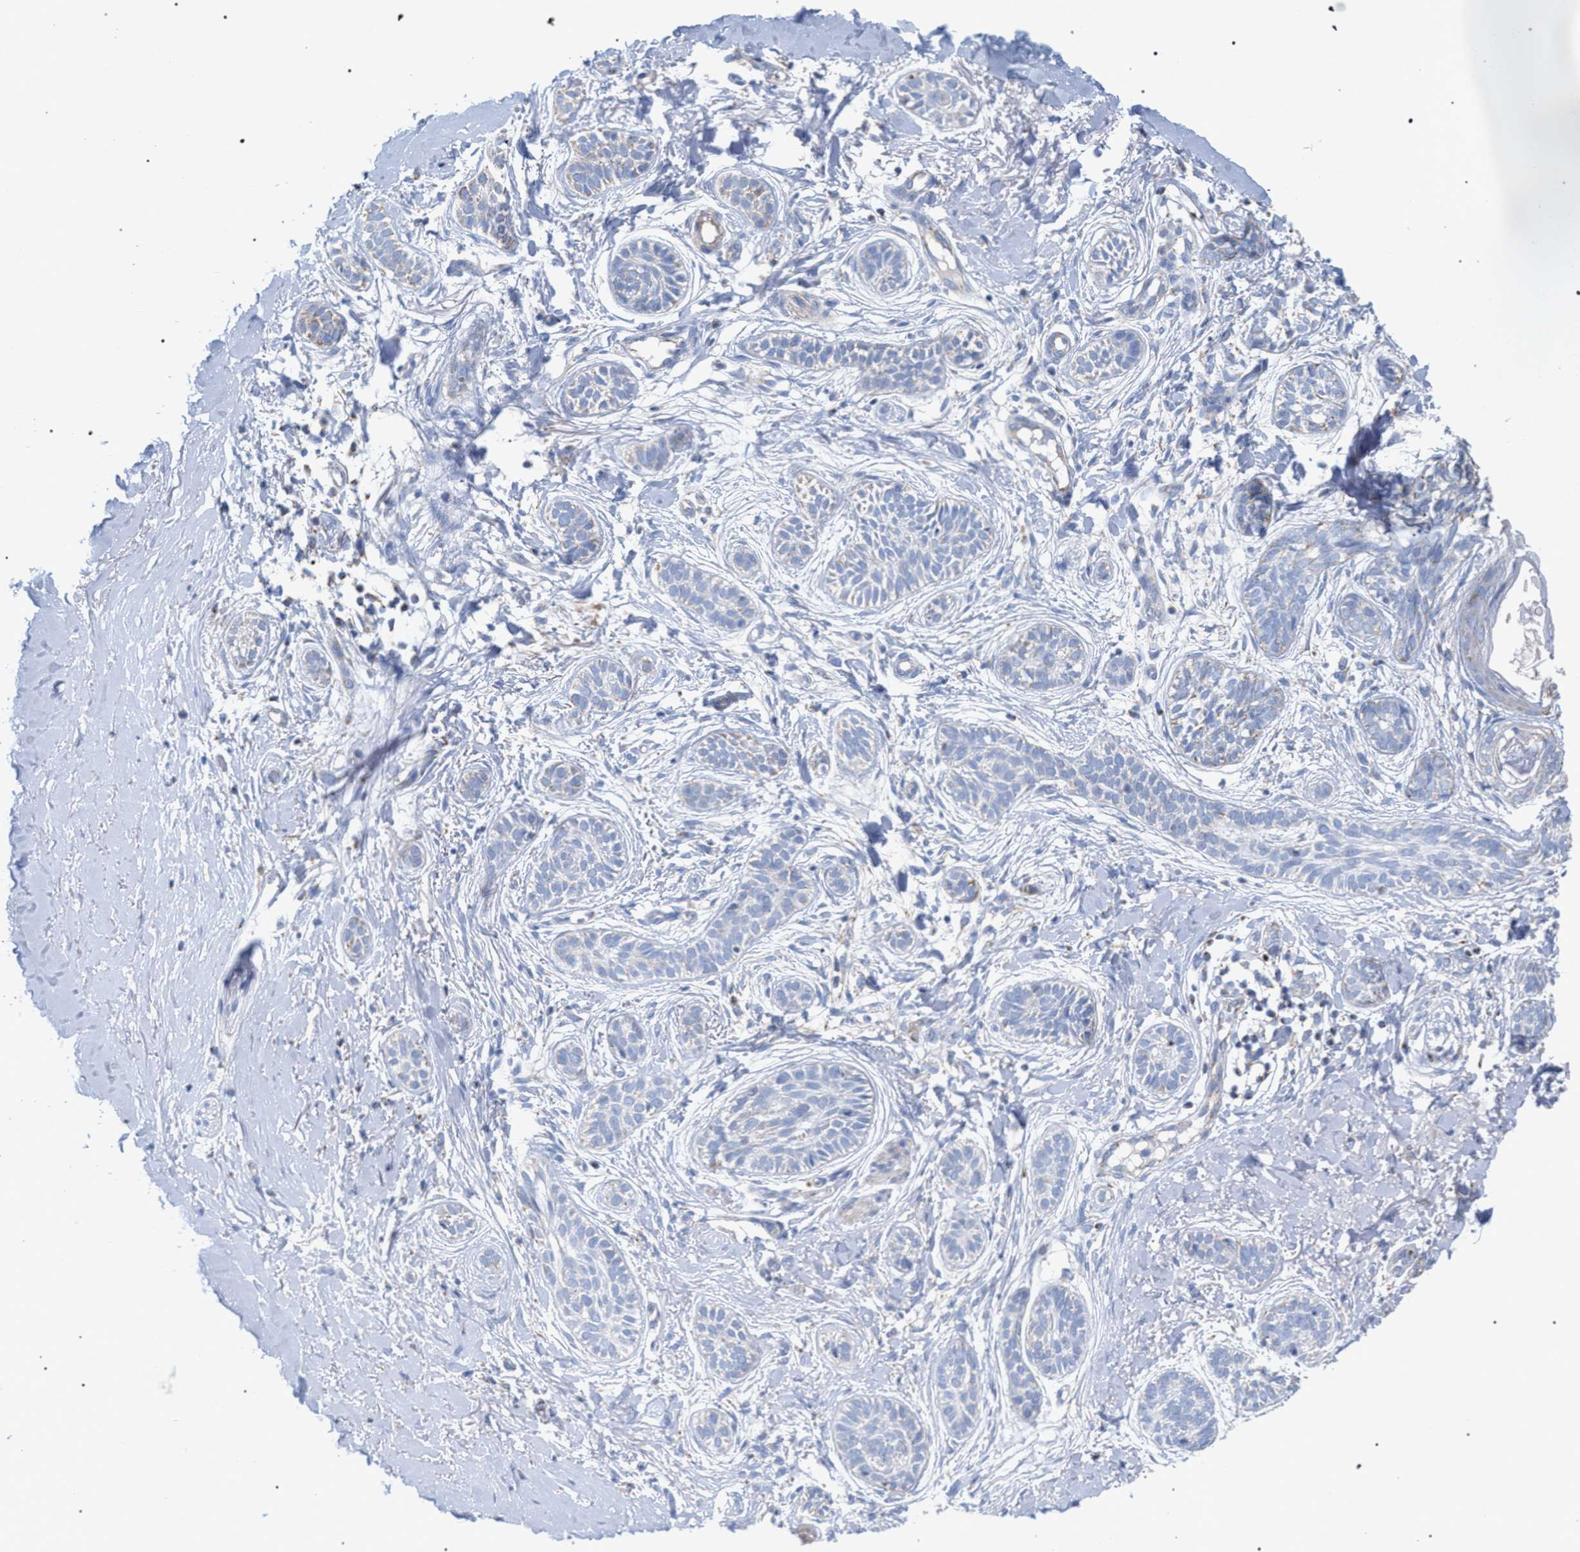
{"staining": {"intensity": "negative", "quantity": "none", "location": "none"}, "tissue": "skin cancer", "cell_type": "Tumor cells", "image_type": "cancer", "snomed": [{"axis": "morphology", "description": "Normal tissue, NOS"}, {"axis": "morphology", "description": "Basal cell carcinoma"}, {"axis": "topography", "description": "Skin"}], "caption": "IHC histopathology image of human skin basal cell carcinoma stained for a protein (brown), which exhibits no expression in tumor cells.", "gene": "ECI2", "patient": {"sex": "male", "age": 63}}